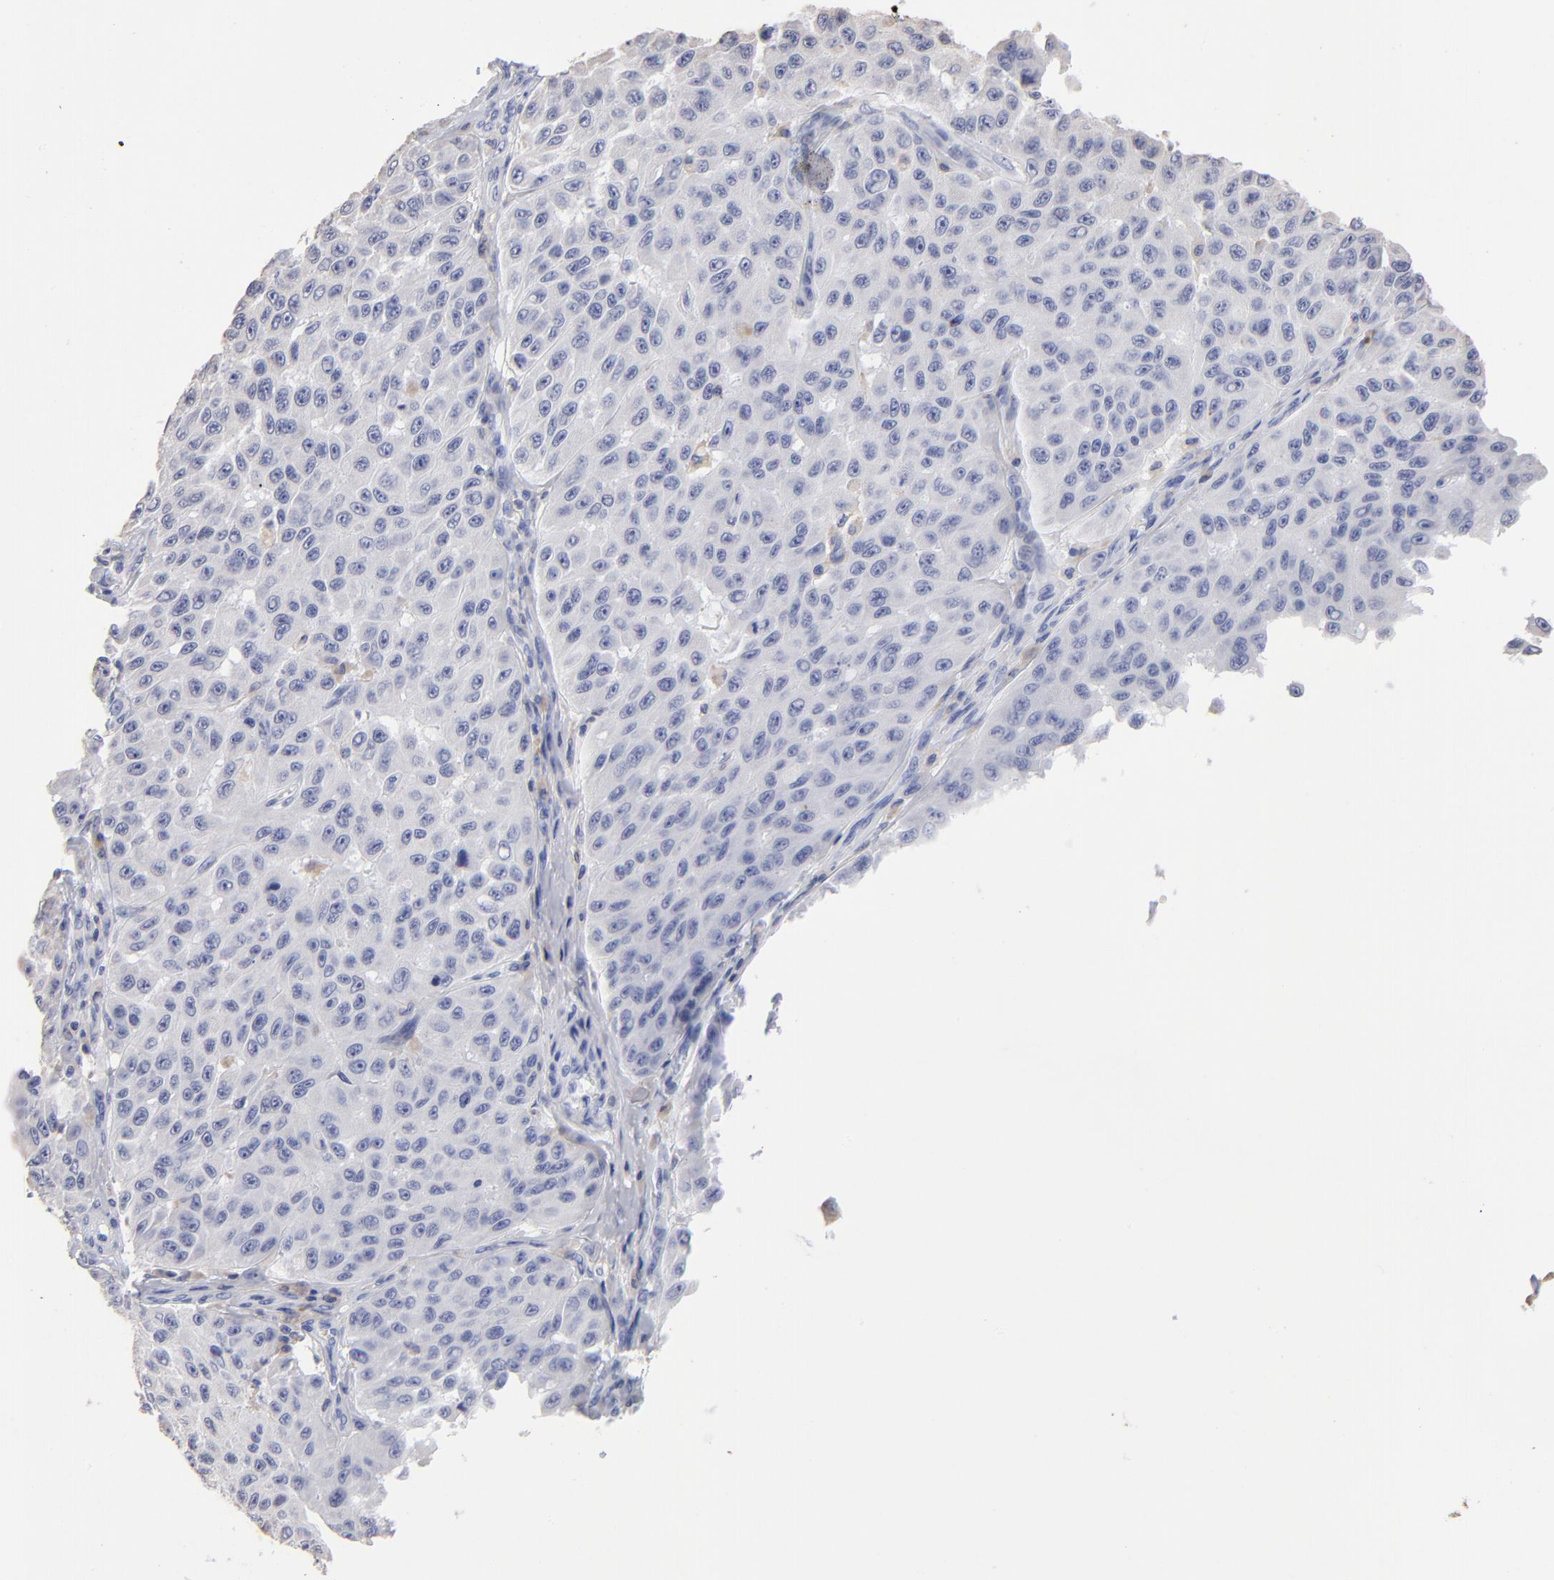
{"staining": {"intensity": "negative", "quantity": "none", "location": "none"}, "tissue": "melanoma", "cell_type": "Tumor cells", "image_type": "cancer", "snomed": [{"axis": "morphology", "description": "Malignant melanoma, NOS"}, {"axis": "topography", "description": "Skin"}], "caption": "High magnification brightfield microscopy of malignant melanoma stained with DAB (3,3'-diaminobenzidine) (brown) and counterstained with hematoxylin (blue): tumor cells show no significant staining.", "gene": "LAT2", "patient": {"sex": "male", "age": 30}}